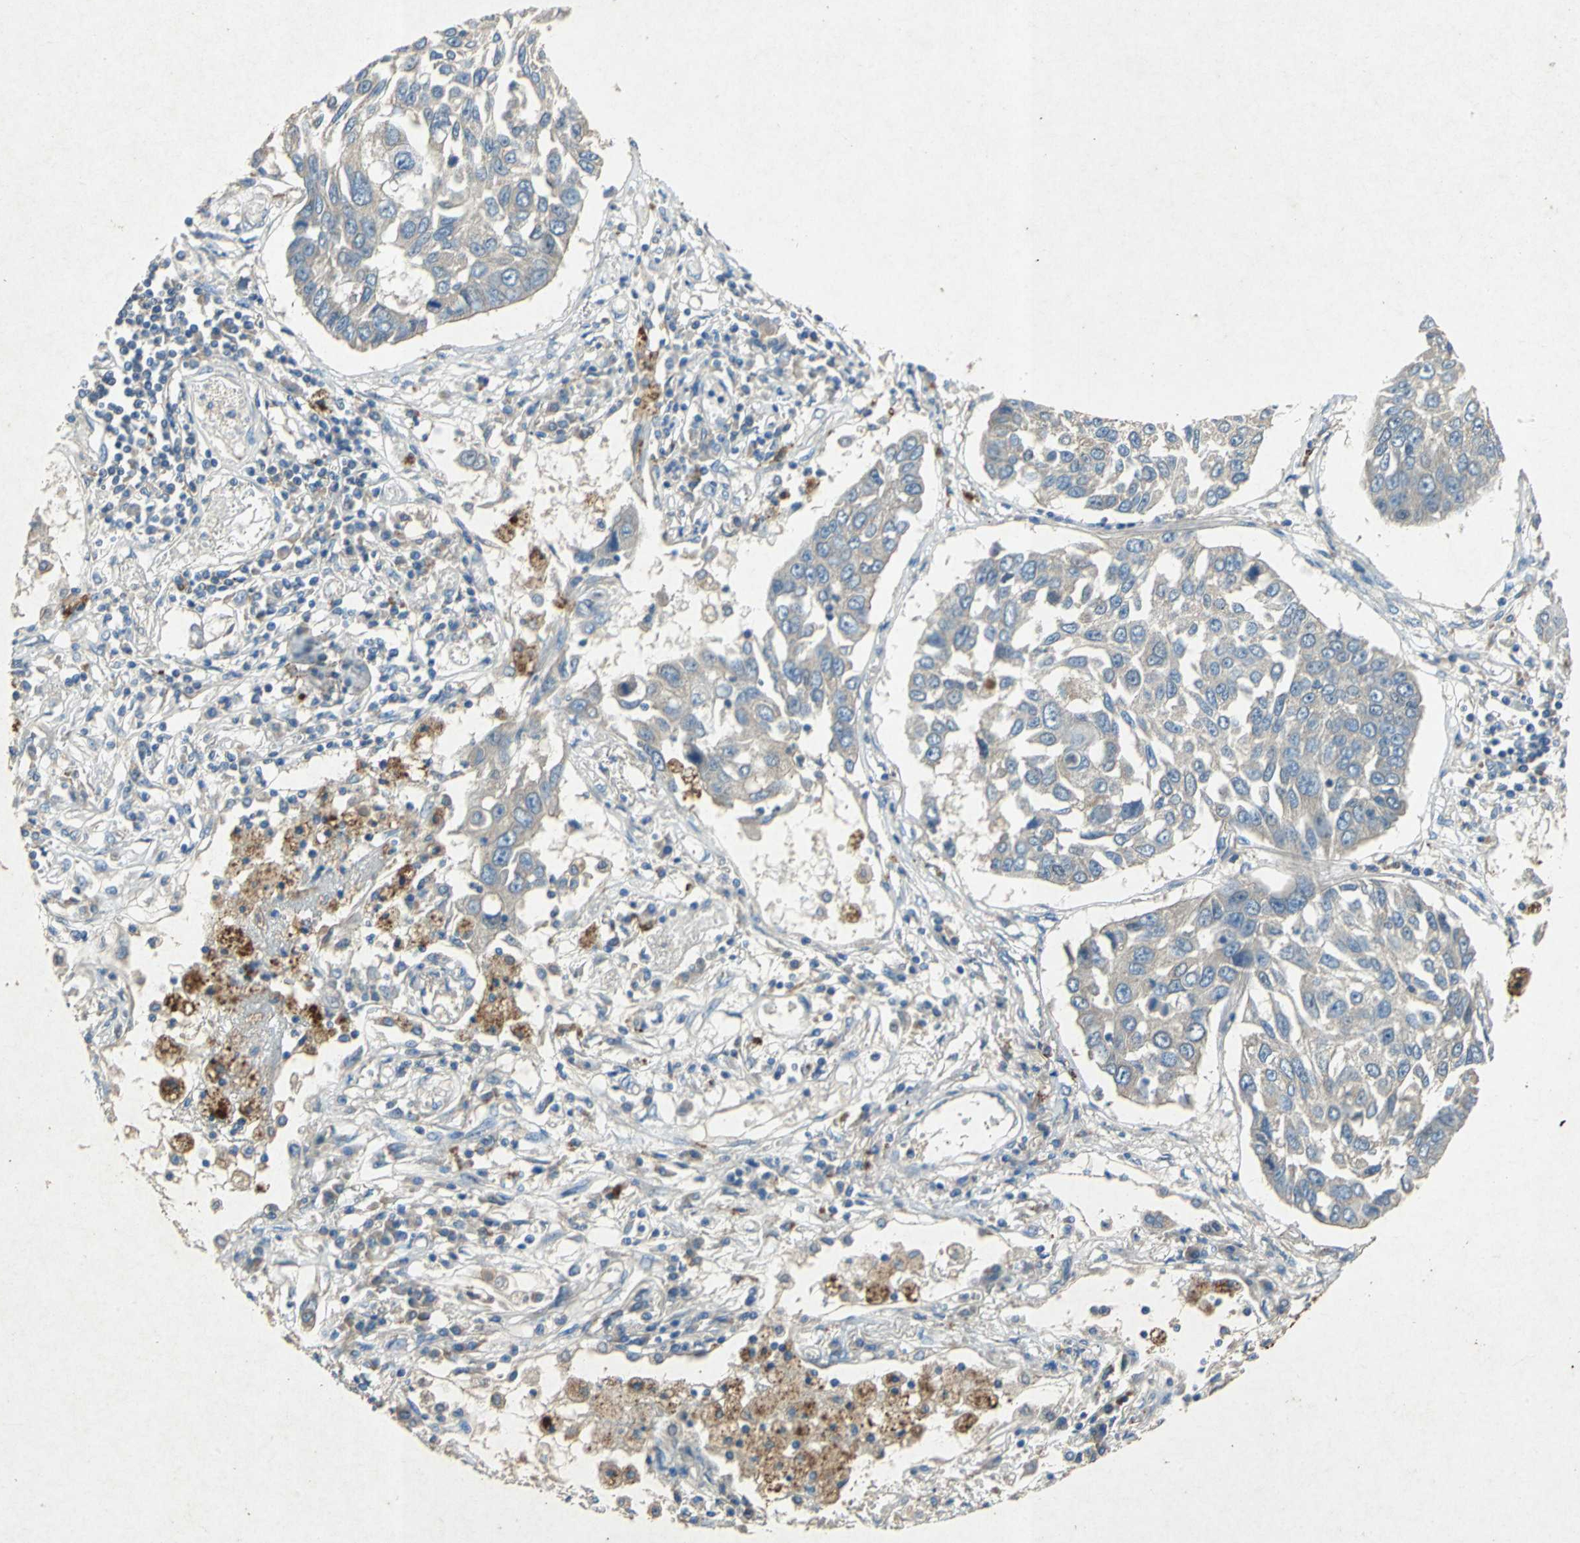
{"staining": {"intensity": "weak", "quantity": ">75%", "location": "cytoplasmic/membranous"}, "tissue": "lung cancer", "cell_type": "Tumor cells", "image_type": "cancer", "snomed": [{"axis": "morphology", "description": "Squamous cell carcinoma, NOS"}, {"axis": "topography", "description": "Lung"}], "caption": "Protein expression analysis of human lung cancer (squamous cell carcinoma) reveals weak cytoplasmic/membranous positivity in about >75% of tumor cells.", "gene": "ADAMTS5", "patient": {"sex": "male", "age": 71}}